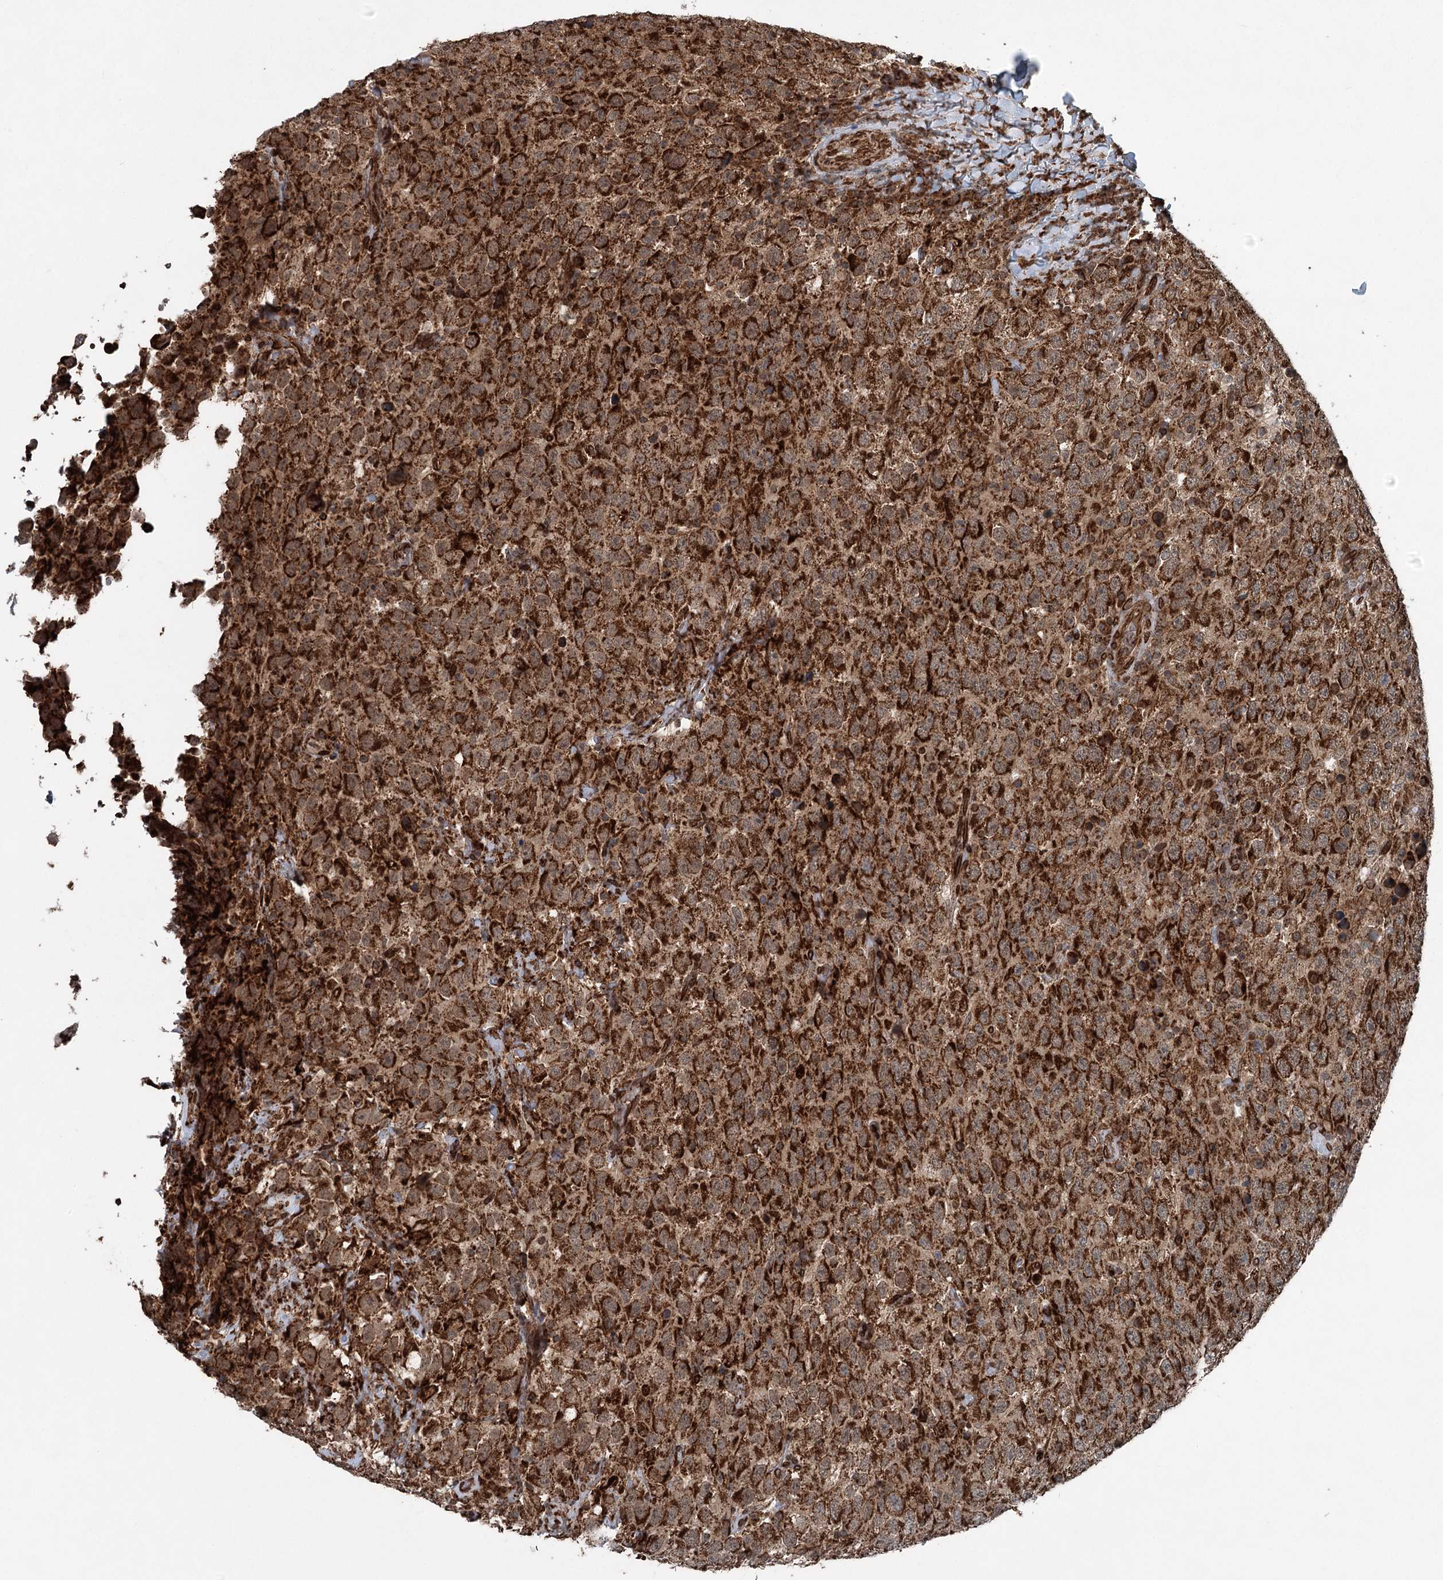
{"staining": {"intensity": "strong", "quantity": ">75%", "location": "cytoplasmic/membranous"}, "tissue": "testis cancer", "cell_type": "Tumor cells", "image_type": "cancer", "snomed": [{"axis": "morphology", "description": "Seminoma, NOS"}, {"axis": "topography", "description": "Testis"}], "caption": "This is an image of IHC staining of testis cancer (seminoma), which shows strong staining in the cytoplasmic/membranous of tumor cells.", "gene": "BCKDHA", "patient": {"sex": "male", "age": 41}}